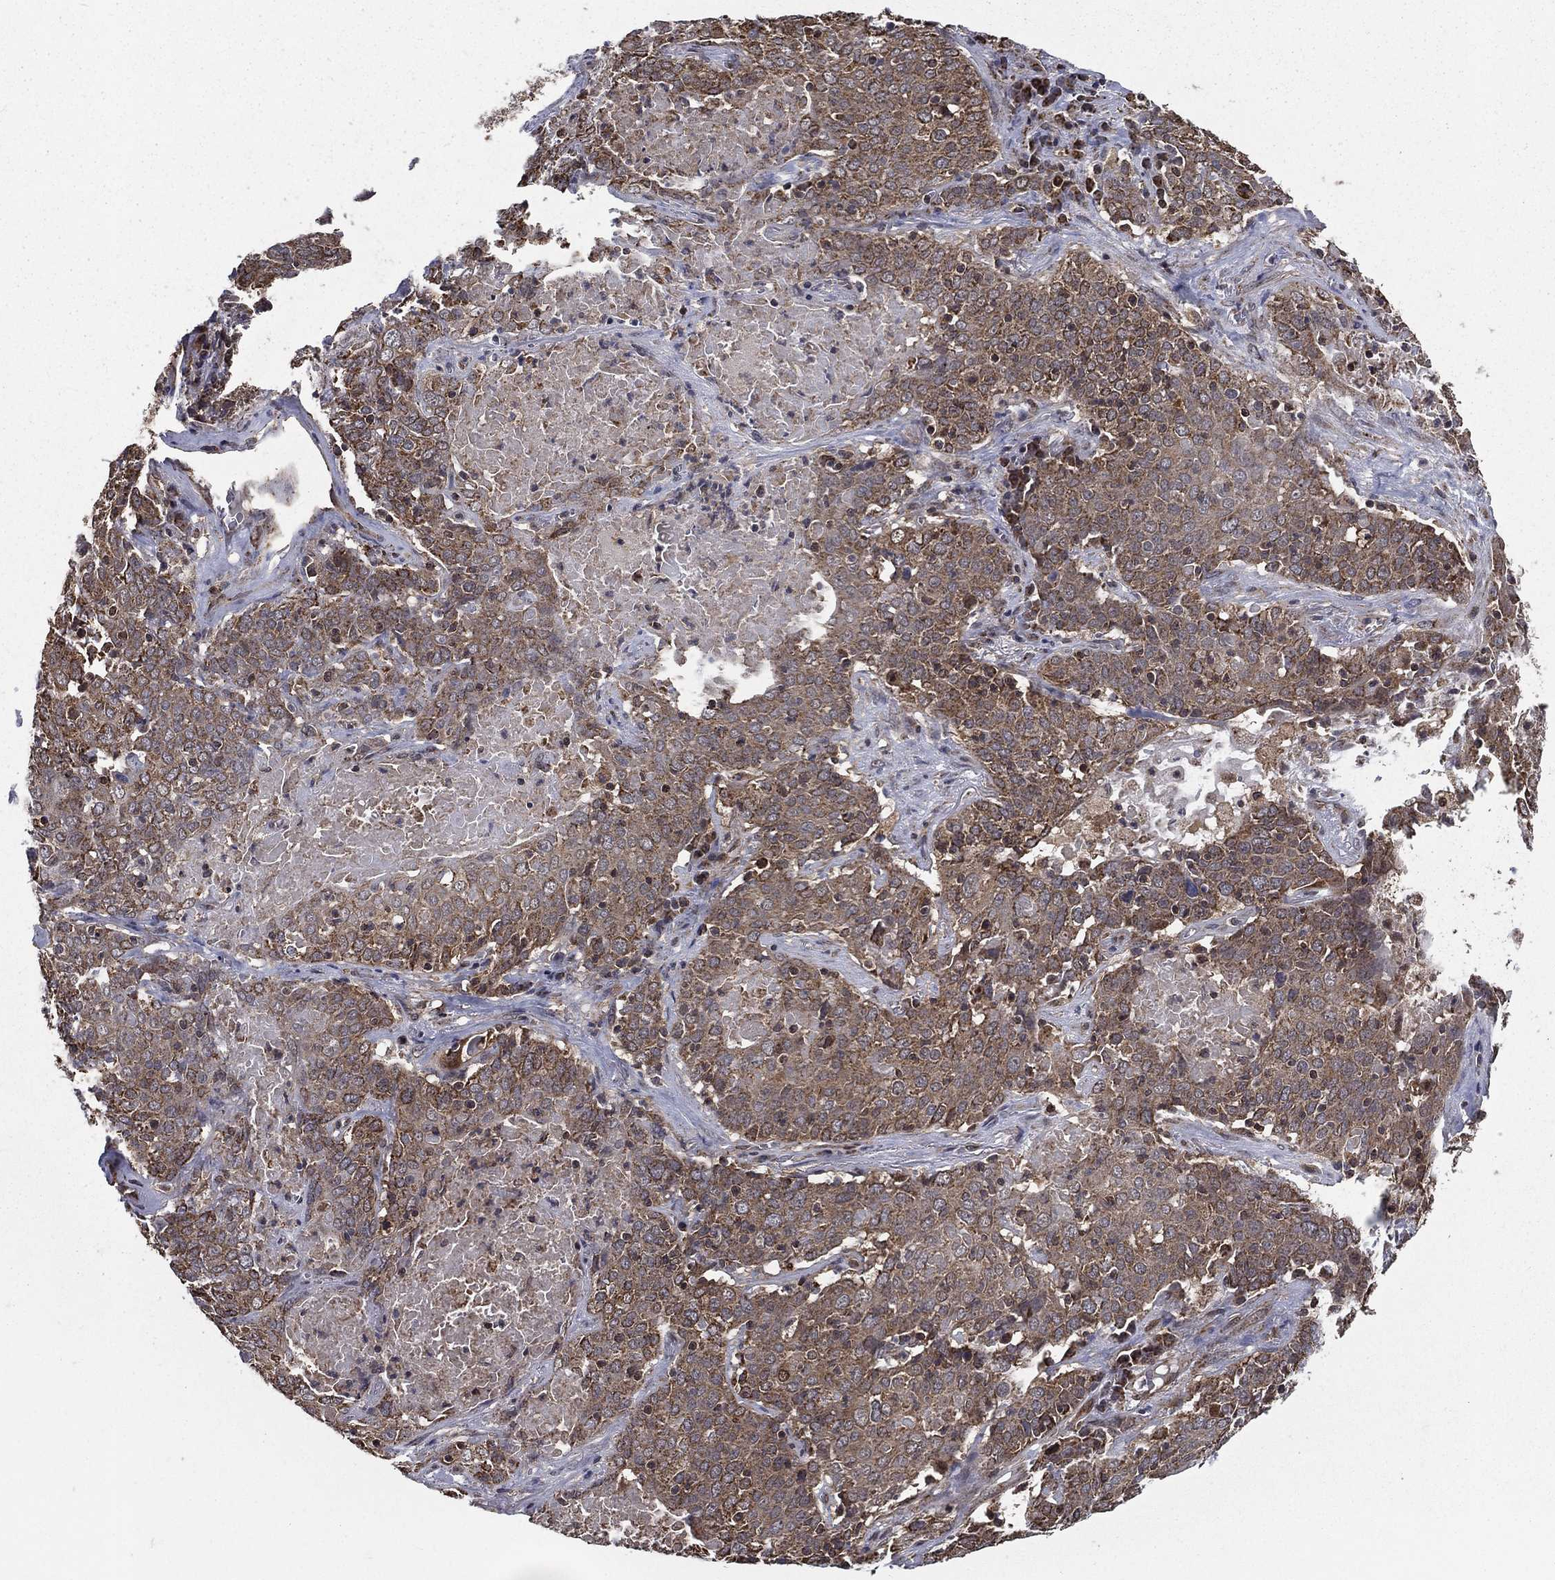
{"staining": {"intensity": "moderate", "quantity": ">75%", "location": "cytoplasmic/membranous"}, "tissue": "lung cancer", "cell_type": "Tumor cells", "image_type": "cancer", "snomed": [{"axis": "morphology", "description": "Squamous cell carcinoma, NOS"}, {"axis": "topography", "description": "Lung"}], "caption": "IHC of lung cancer (squamous cell carcinoma) reveals medium levels of moderate cytoplasmic/membranous staining in about >75% of tumor cells. (DAB (3,3'-diaminobenzidine) IHC with brightfield microscopy, high magnification).", "gene": "RIGI", "patient": {"sex": "male", "age": 82}}